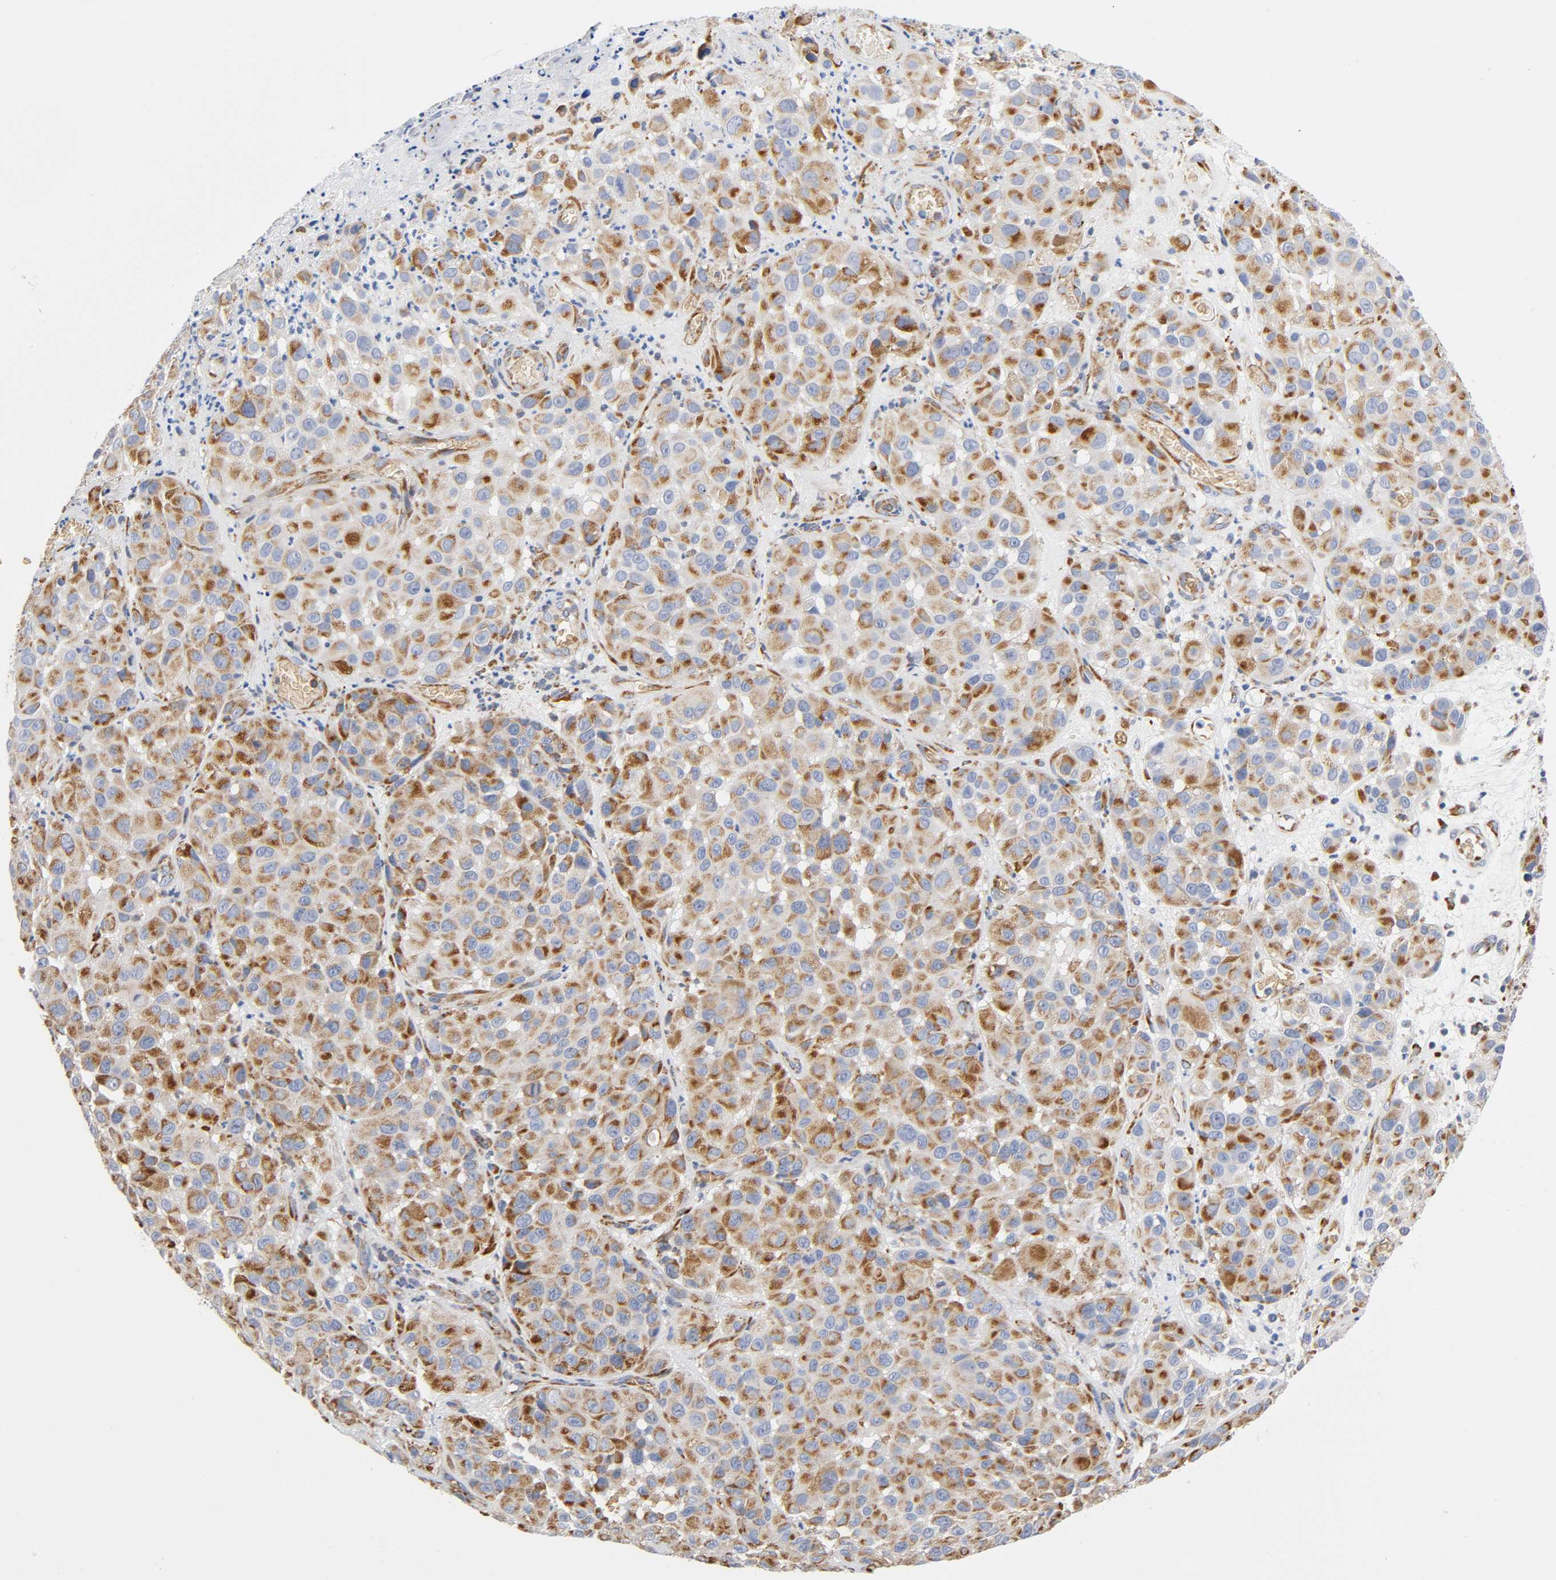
{"staining": {"intensity": "moderate", "quantity": ">75%", "location": "cytoplasmic/membranous"}, "tissue": "melanoma", "cell_type": "Tumor cells", "image_type": "cancer", "snomed": [{"axis": "morphology", "description": "Malignant melanoma, NOS"}, {"axis": "topography", "description": "Skin"}], "caption": "Tumor cells exhibit moderate cytoplasmic/membranous positivity in approximately >75% of cells in malignant melanoma.", "gene": "UCKL1", "patient": {"sex": "female", "age": 21}}